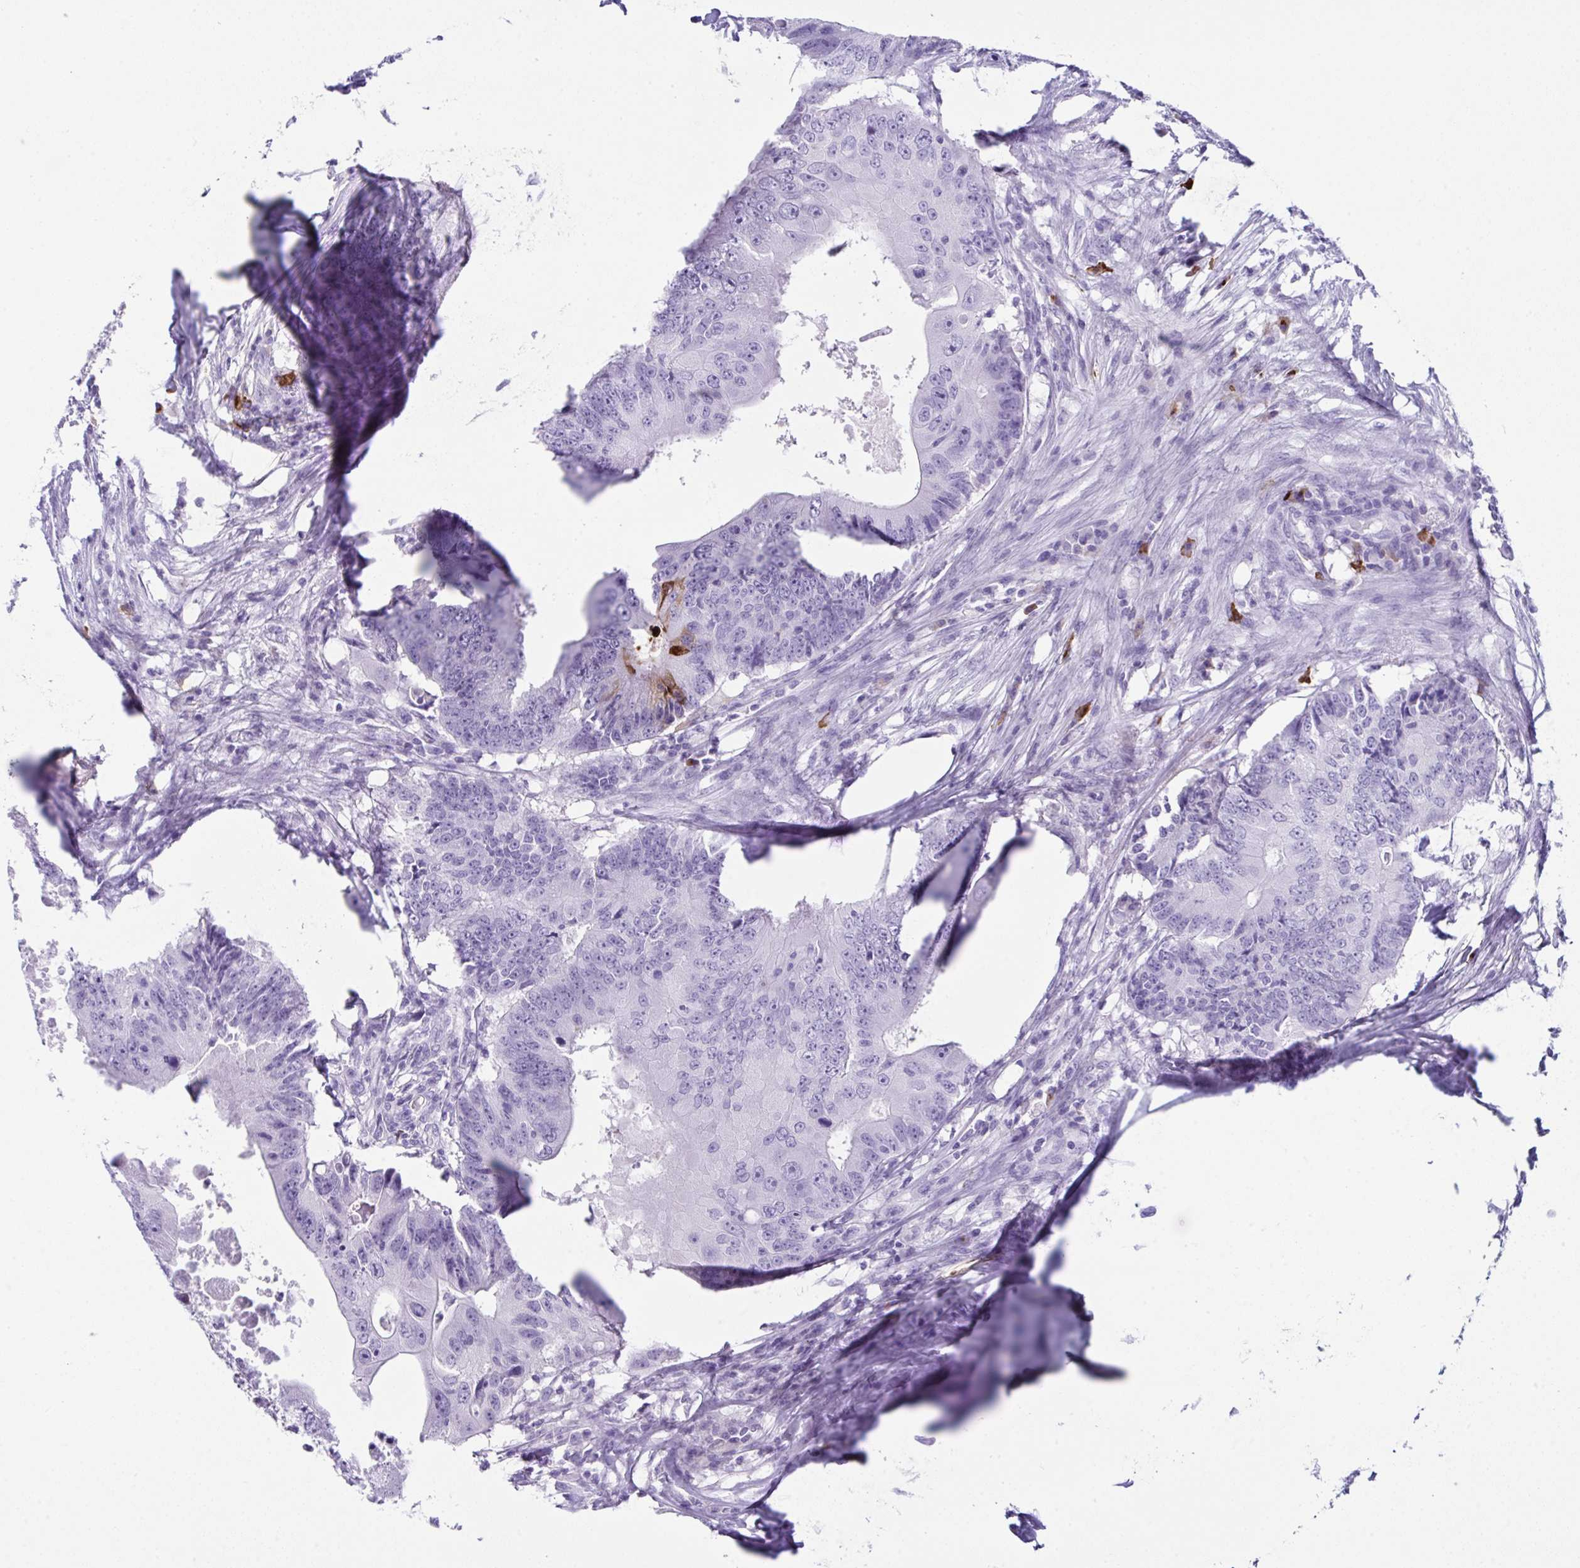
{"staining": {"intensity": "negative", "quantity": "none", "location": "none"}, "tissue": "colorectal cancer", "cell_type": "Tumor cells", "image_type": "cancer", "snomed": [{"axis": "morphology", "description": "Adenocarcinoma, NOS"}, {"axis": "topography", "description": "Colon"}], "caption": "Immunohistochemistry (IHC) micrograph of neoplastic tissue: colorectal adenocarcinoma stained with DAB displays no significant protein expression in tumor cells.", "gene": "JCHAIN", "patient": {"sex": "male", "age": 71}}